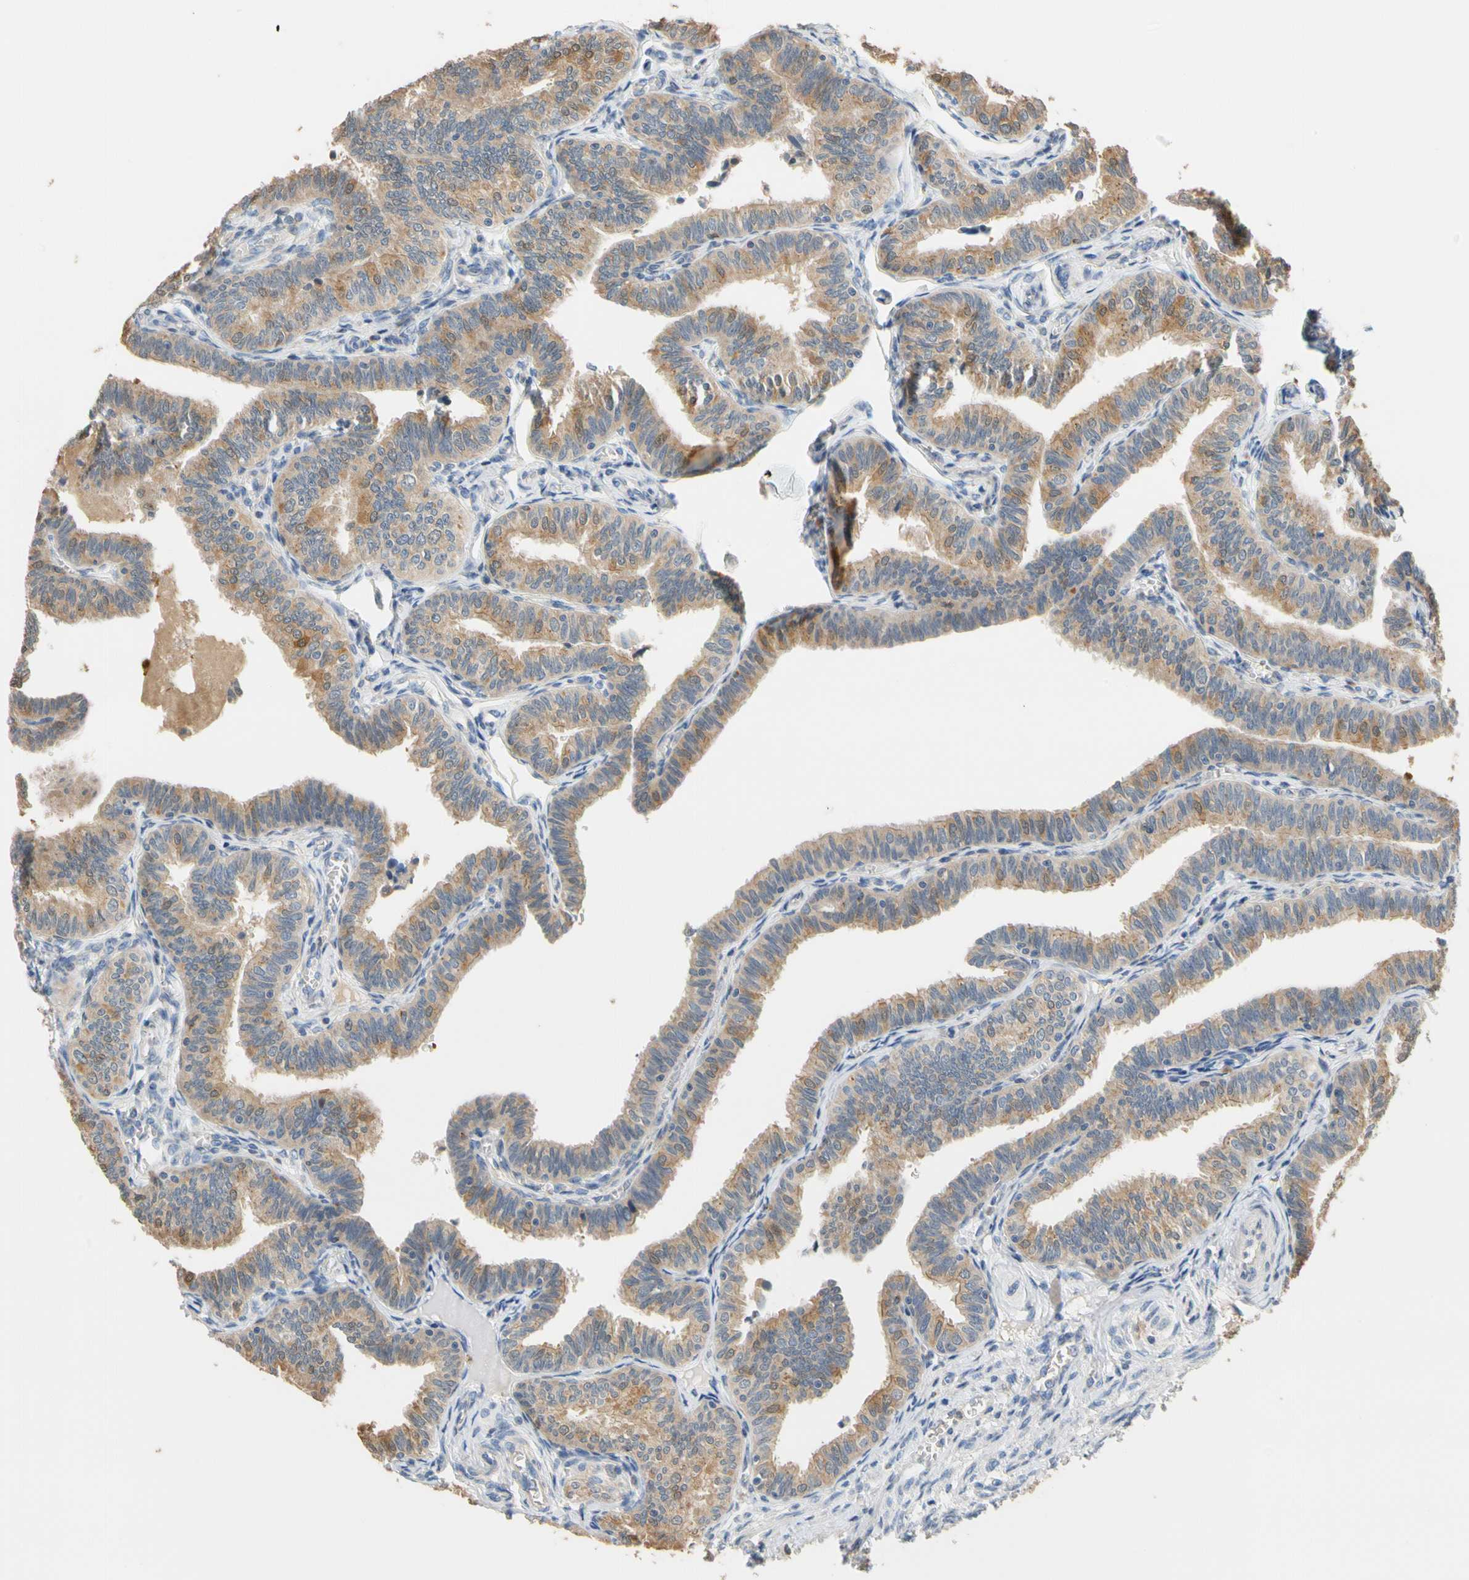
{"staining": {"intensity": "moderate", "quantity": ">75%", "location": "cytoplasmic/membranous"}, "tissue": "fallopian tube", "cell_type": "Glandular cells", "image_type": "normal", "snomed": [{"axis": "morphology", "description": "Normal tissue, NOS"}, {"axis": "topography", "description": "Fallopian tube"}], "caption": "Protein staining by IHC reveals moderate cytoplasmic/membranous staining in about >75% of glandular cells in unremarkable fallopian tube.", "gene": "GPSM2", "patient": {"sex": "female", "age": 46}}